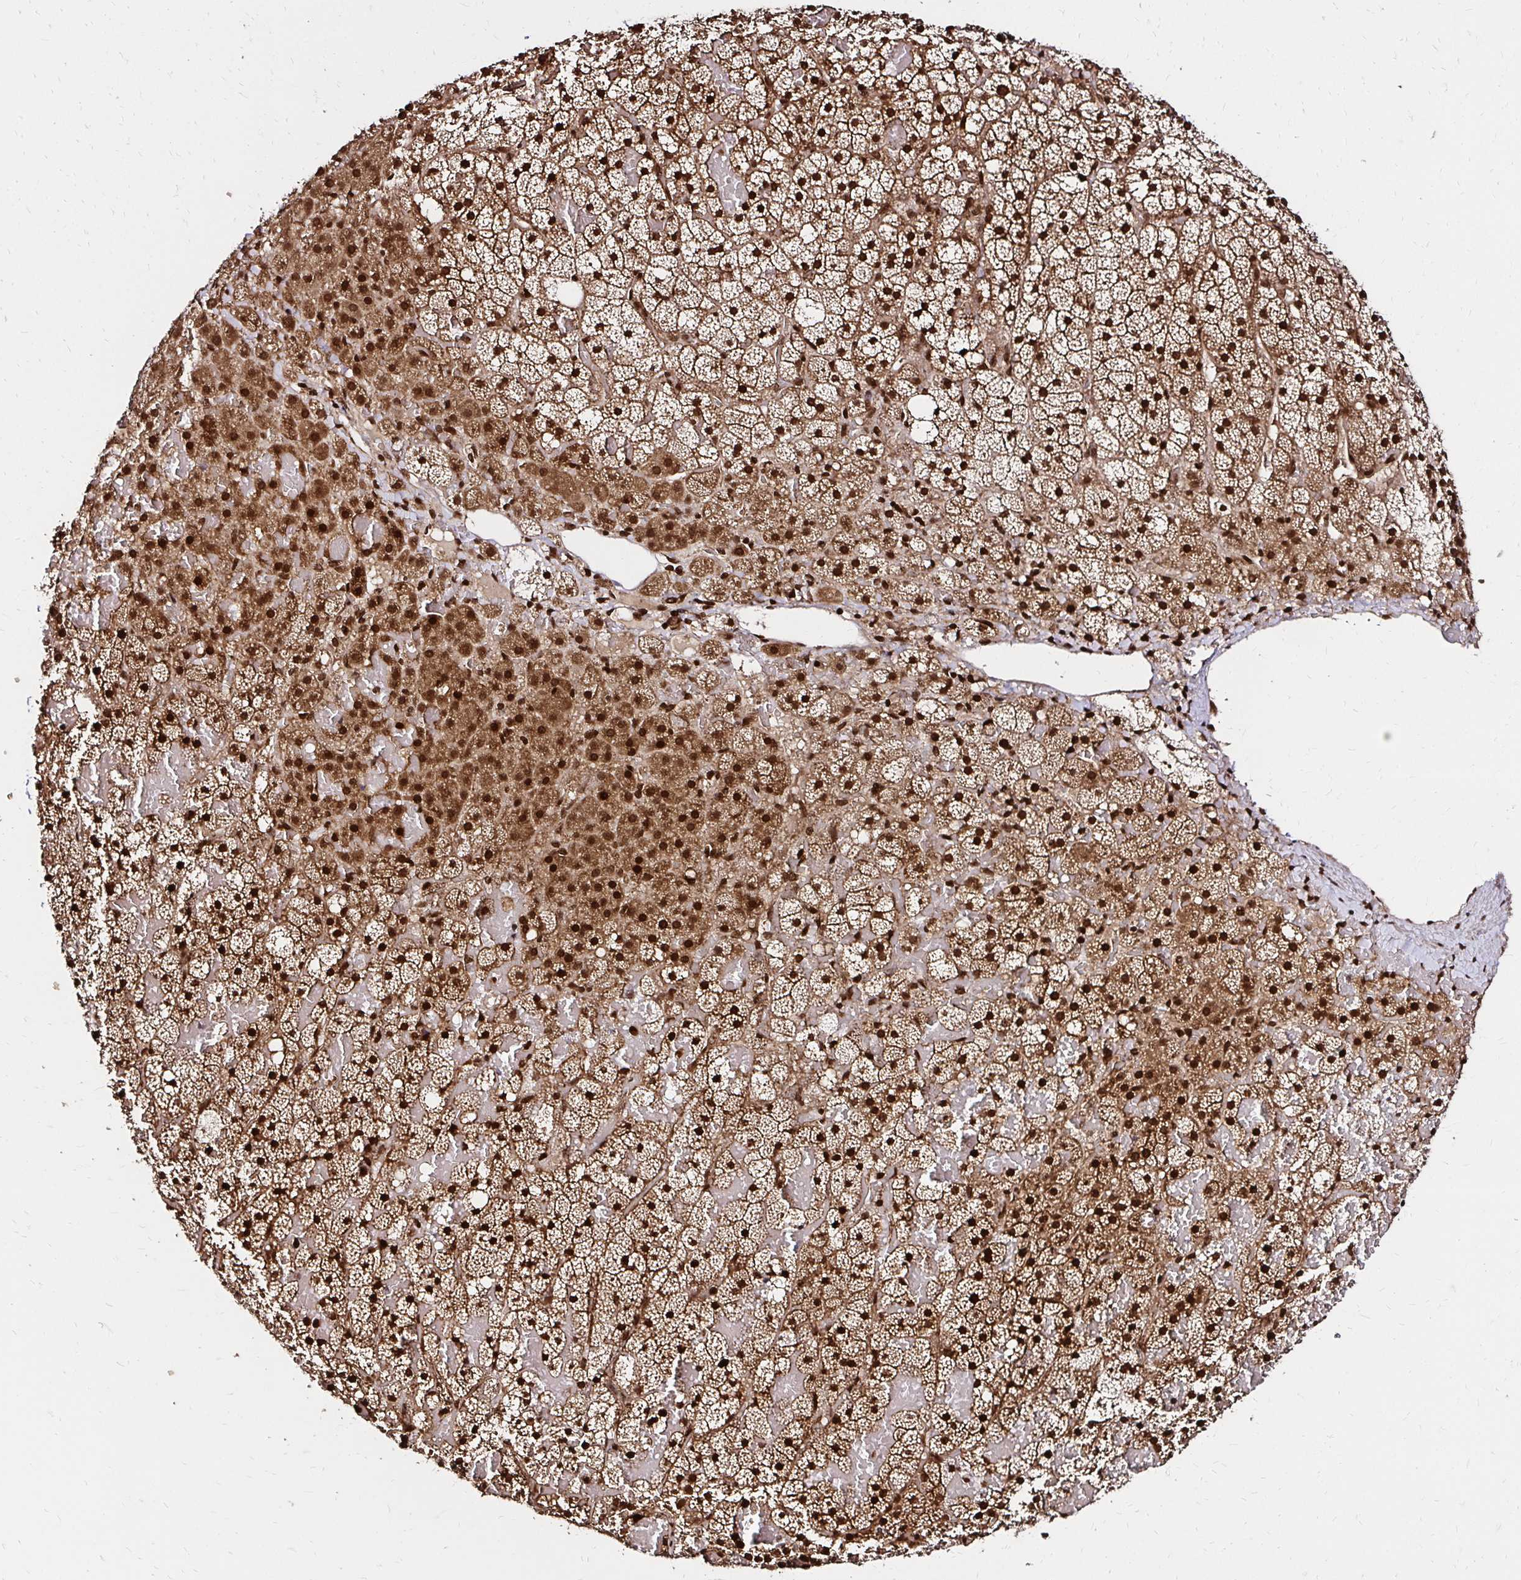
{"staining": {"intensity": "strong", "quantity": ">75%", "location": "cytoplasmic/membranous,nuclear"}, "tissue": "adrenal gland", "cell_type": "Glandular cells", "image_type": "normal", "snomed": [{"axis": "morphology", "description": "Normal tissue, NOS"}, {"axis": "topography", "description": "Adrenal gland"}], "caption": "Immunohistochemistry (DAB (3,3'-diaminobenzidine)) staining of unremarkable human adrenal gland reveals strong cytoplasmic/membranous,nuclear protein staining in approximately >75% of glandular cells. (Brightfield microscopy of DAB IHC at high magnification).", "gene": "GLYR1", "patient": {"sex": "male", "age": 53}}